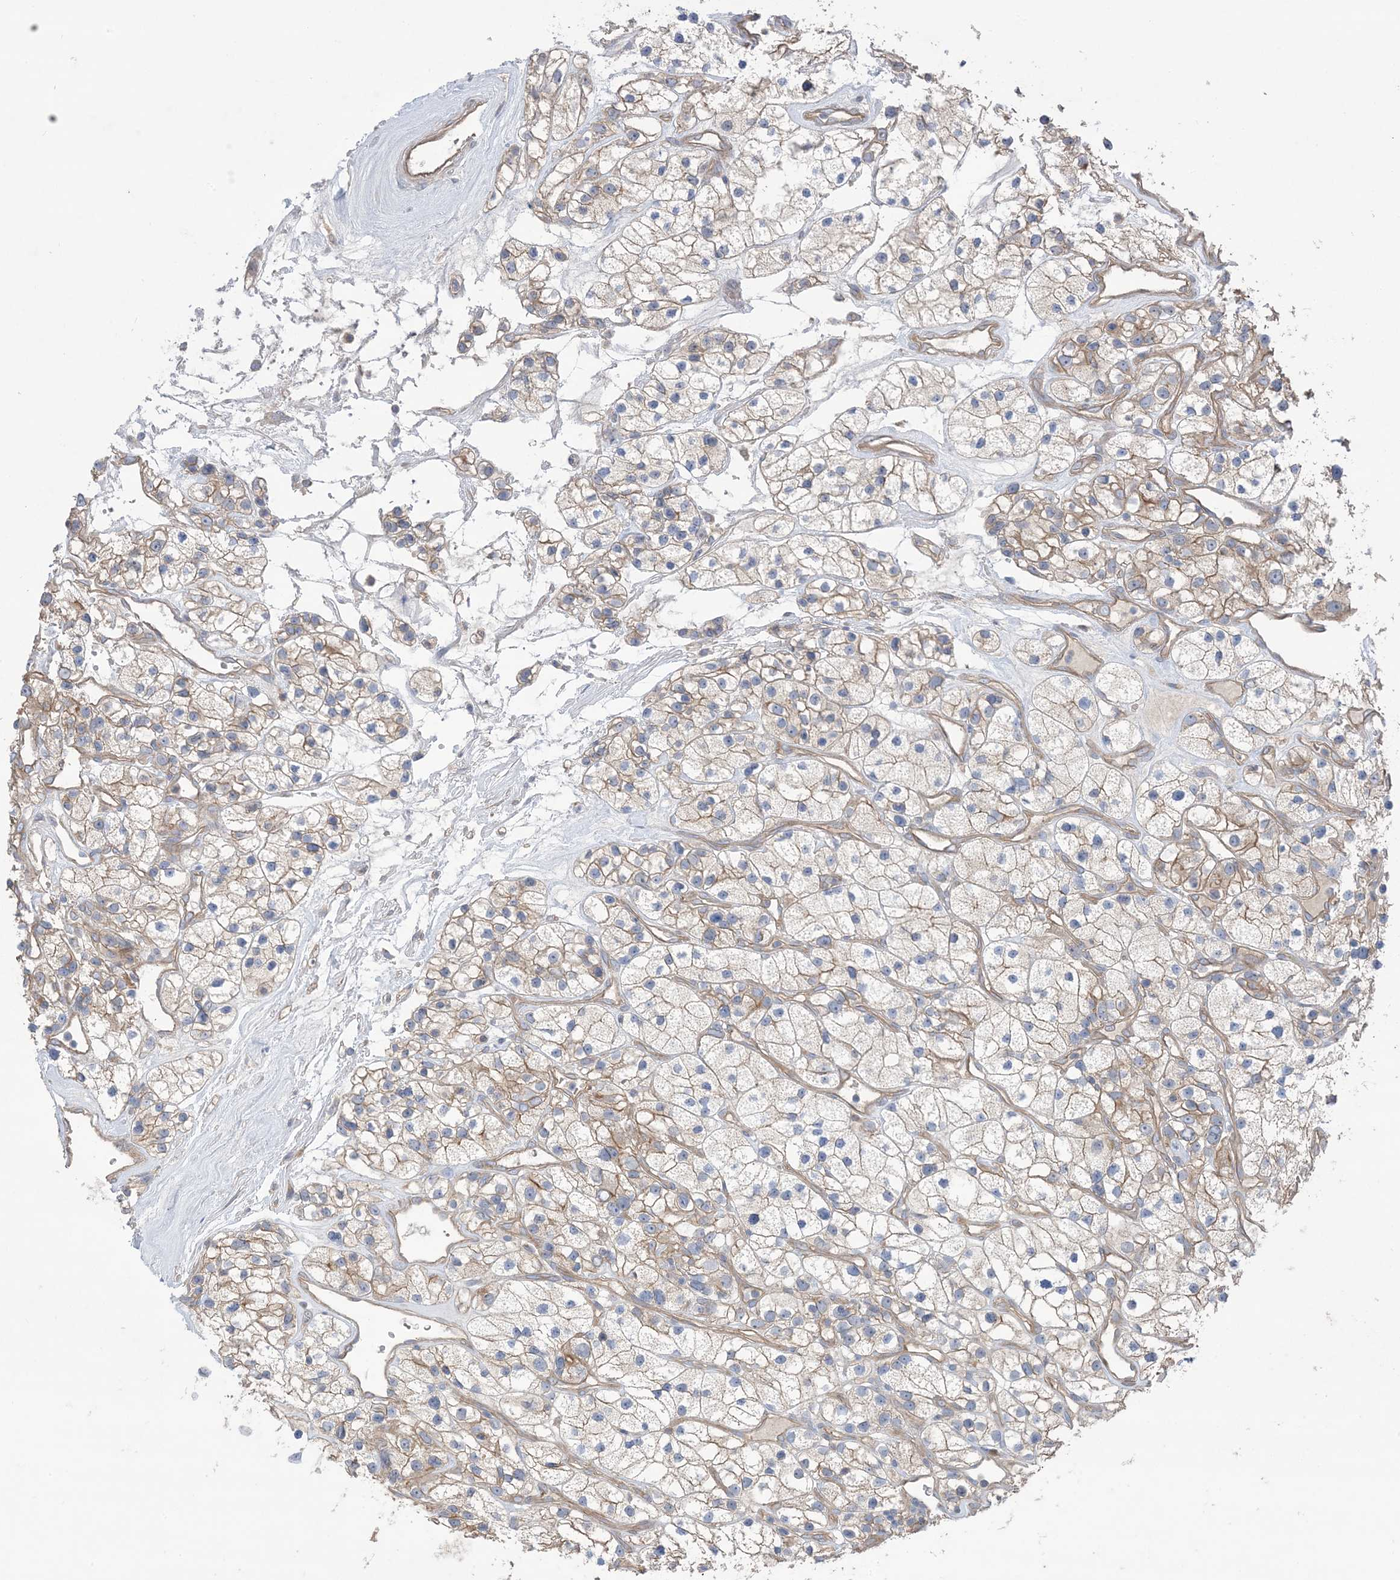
{"staining": {"intensity": "moderate", "quantity": "25%-75%", "location": "cytoplasmic/membranous"}, "tissue": "renal cancer", "cell_type": "Tumor cells", "image_type": "cancer", "snomed": [{"axis": "morphology", "description": "Adenocarcinoma, NOS"}, {"axis": "topography", "description": "Kidney"}], "caption": "Tumor cells show moderate cytoplasmic/membranous staining in approximately 25%-75% of cells in renal cancer (adenocarcinoma). (DAB IHC, brown staining for protein, blue staining for nuclei).", "gene": "CCNY", "patient": {"sex": "female", "age": 57}}